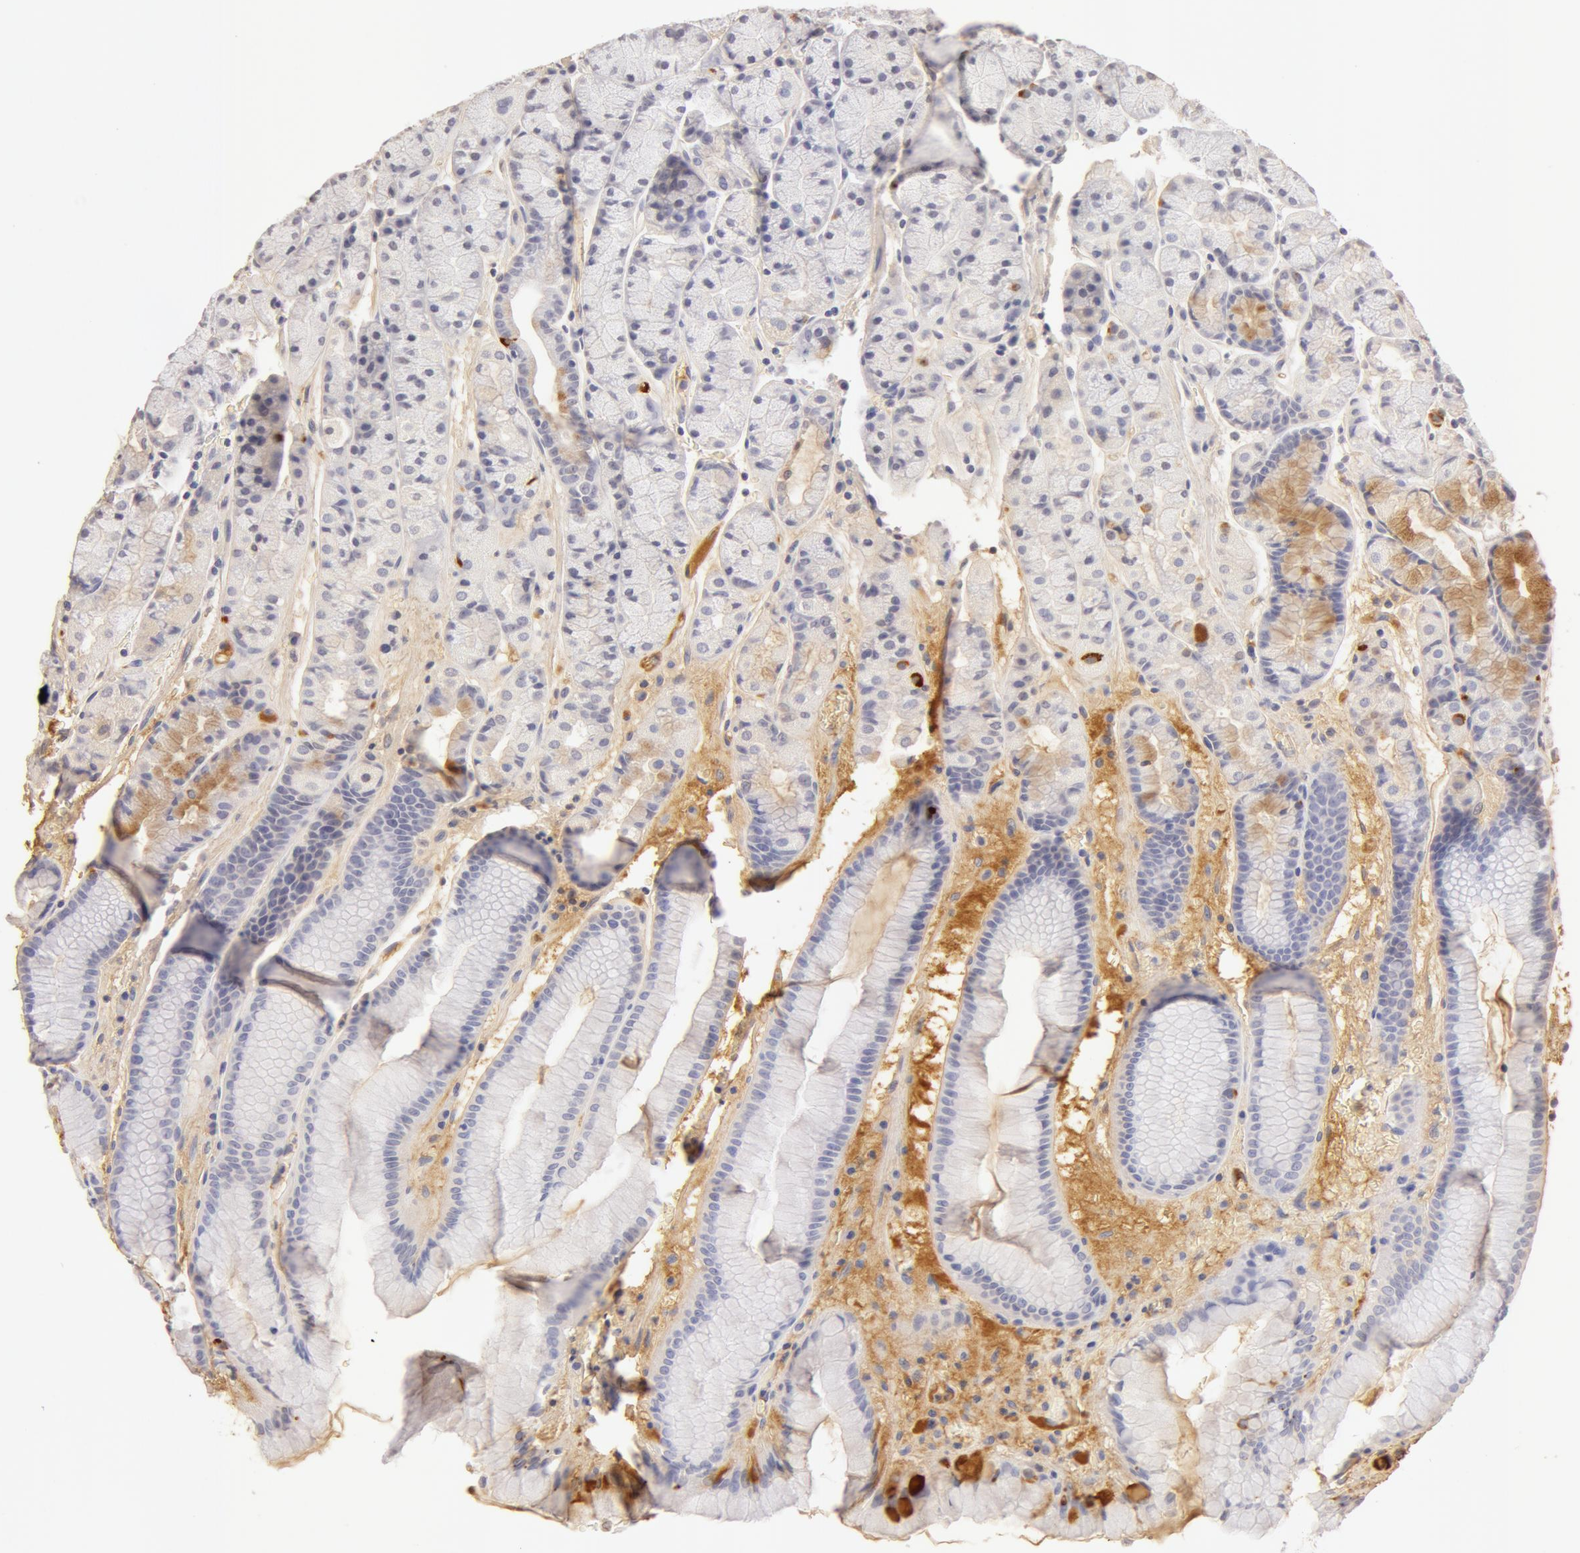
{"staining": {"intensity": "weak", "quantity": "<25%", "location": "cytoplasmic/membranous"}, "tissue": "stomach", "cell_type": "Glandular cells", "image_type": "normal", "snomed": [{"axis": "morphology", "description": "Normal tissue, NOS"}, {"axis": "topography", "description": "Stomach, upper"}], "caption": "Human stomach stained for a protein using immunohistochemistry reveals no positivity in glandular cells.", "gene": "TF", "patient": {"sex": "male", "age": 72}}